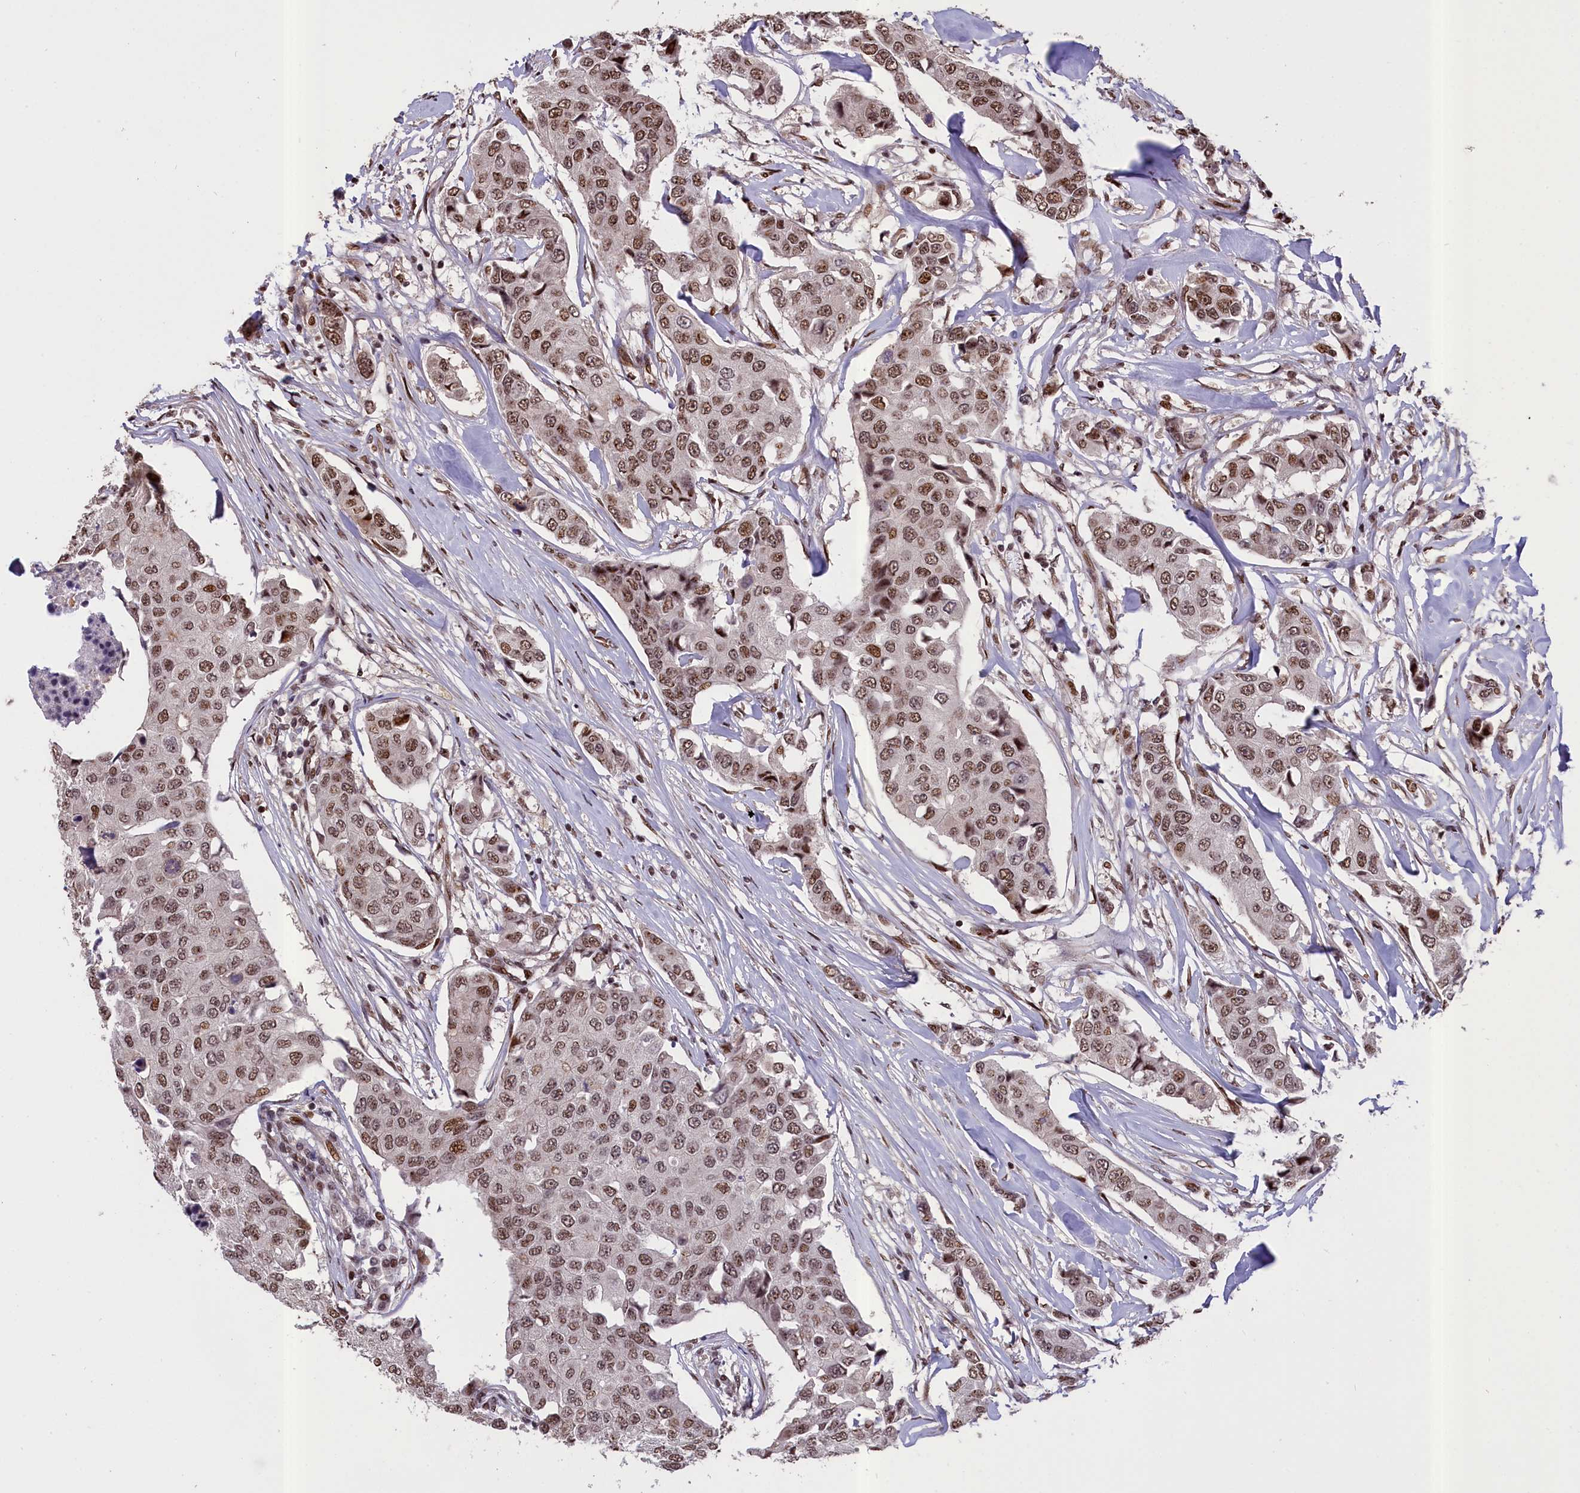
{"staining": {"intensity": "moderate", "quantity": ">75%", "location": "nuclear"}, "tissue": "breast cancer", "cell_type": "Tumor cells", "image_type": "cancer", "snomed": [{"axis": "morphology", "description": "Duct carcinoma"}, {"axis": "topography", "description": "Breast"}], "caption": "Invasive ductal carcinoma (breast) stained with a brown dye demonstrates moderate nuclear positive staining in about >75% of tumor cells.", "gene": "RELB", "patient": {"sex": "female", "age": 80}}